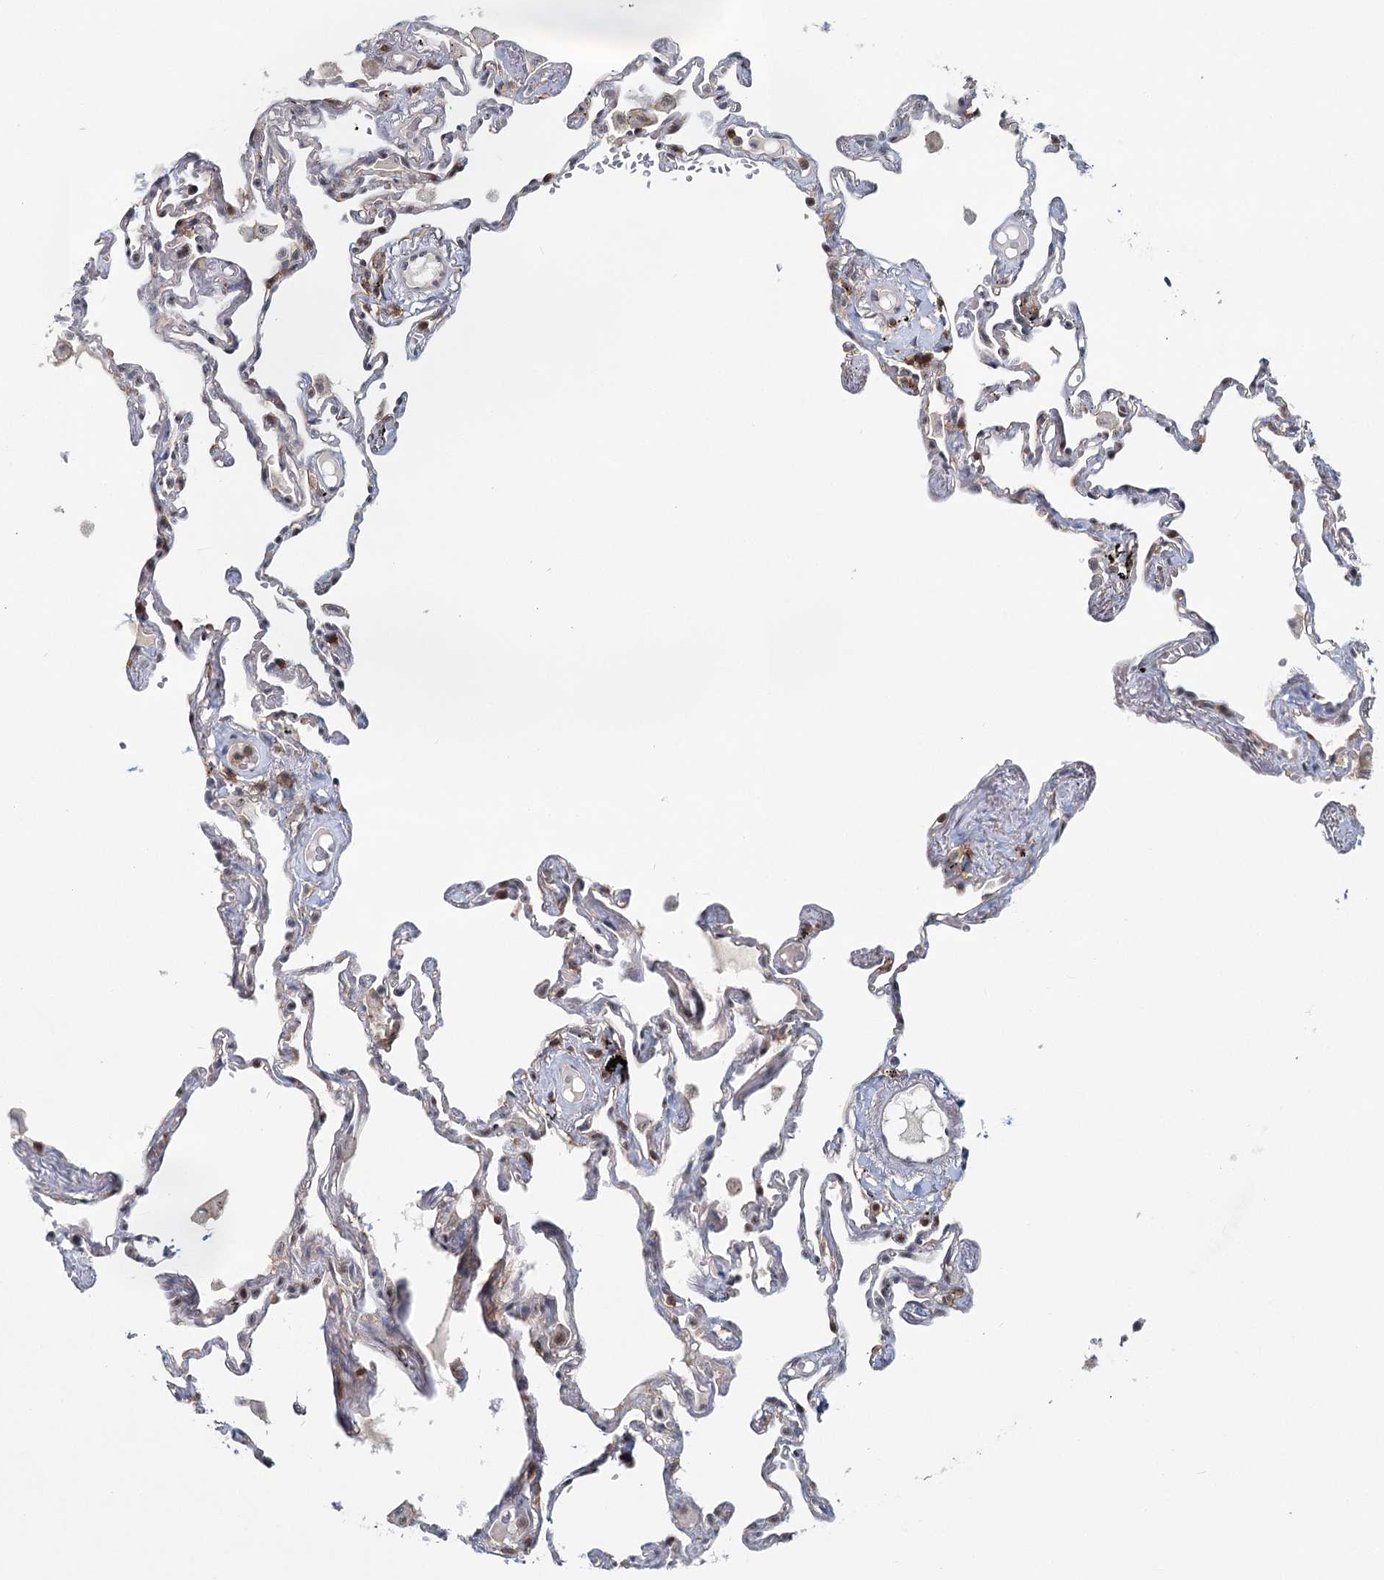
{"staining": {"intensity": "weak", "quantity": "25%-75%", "location": "cytoplasmic/membranous,nuclear"}, "tissue": "lung", "cell_type": "Alveolar cells", "image_type": "normal", "snomed": [{"axis": "morphology", "description": "Normal tissue, NOS"}, {"axis": "topography", "description": "Lung"}], "caption": "Immunohistochemistry (DAB (3,3'-diaminobenzidine)) staining of normal human lung shows weak cytoplasmic/membranous,nuclear protein positivity in approximately 25%-75% of alveolar cells. Ihc stains the protein of interest in brown and the nuclei are stained blue.", "gene": "CDC42SE2", "patient": {"sex": "female", "age": 67}}